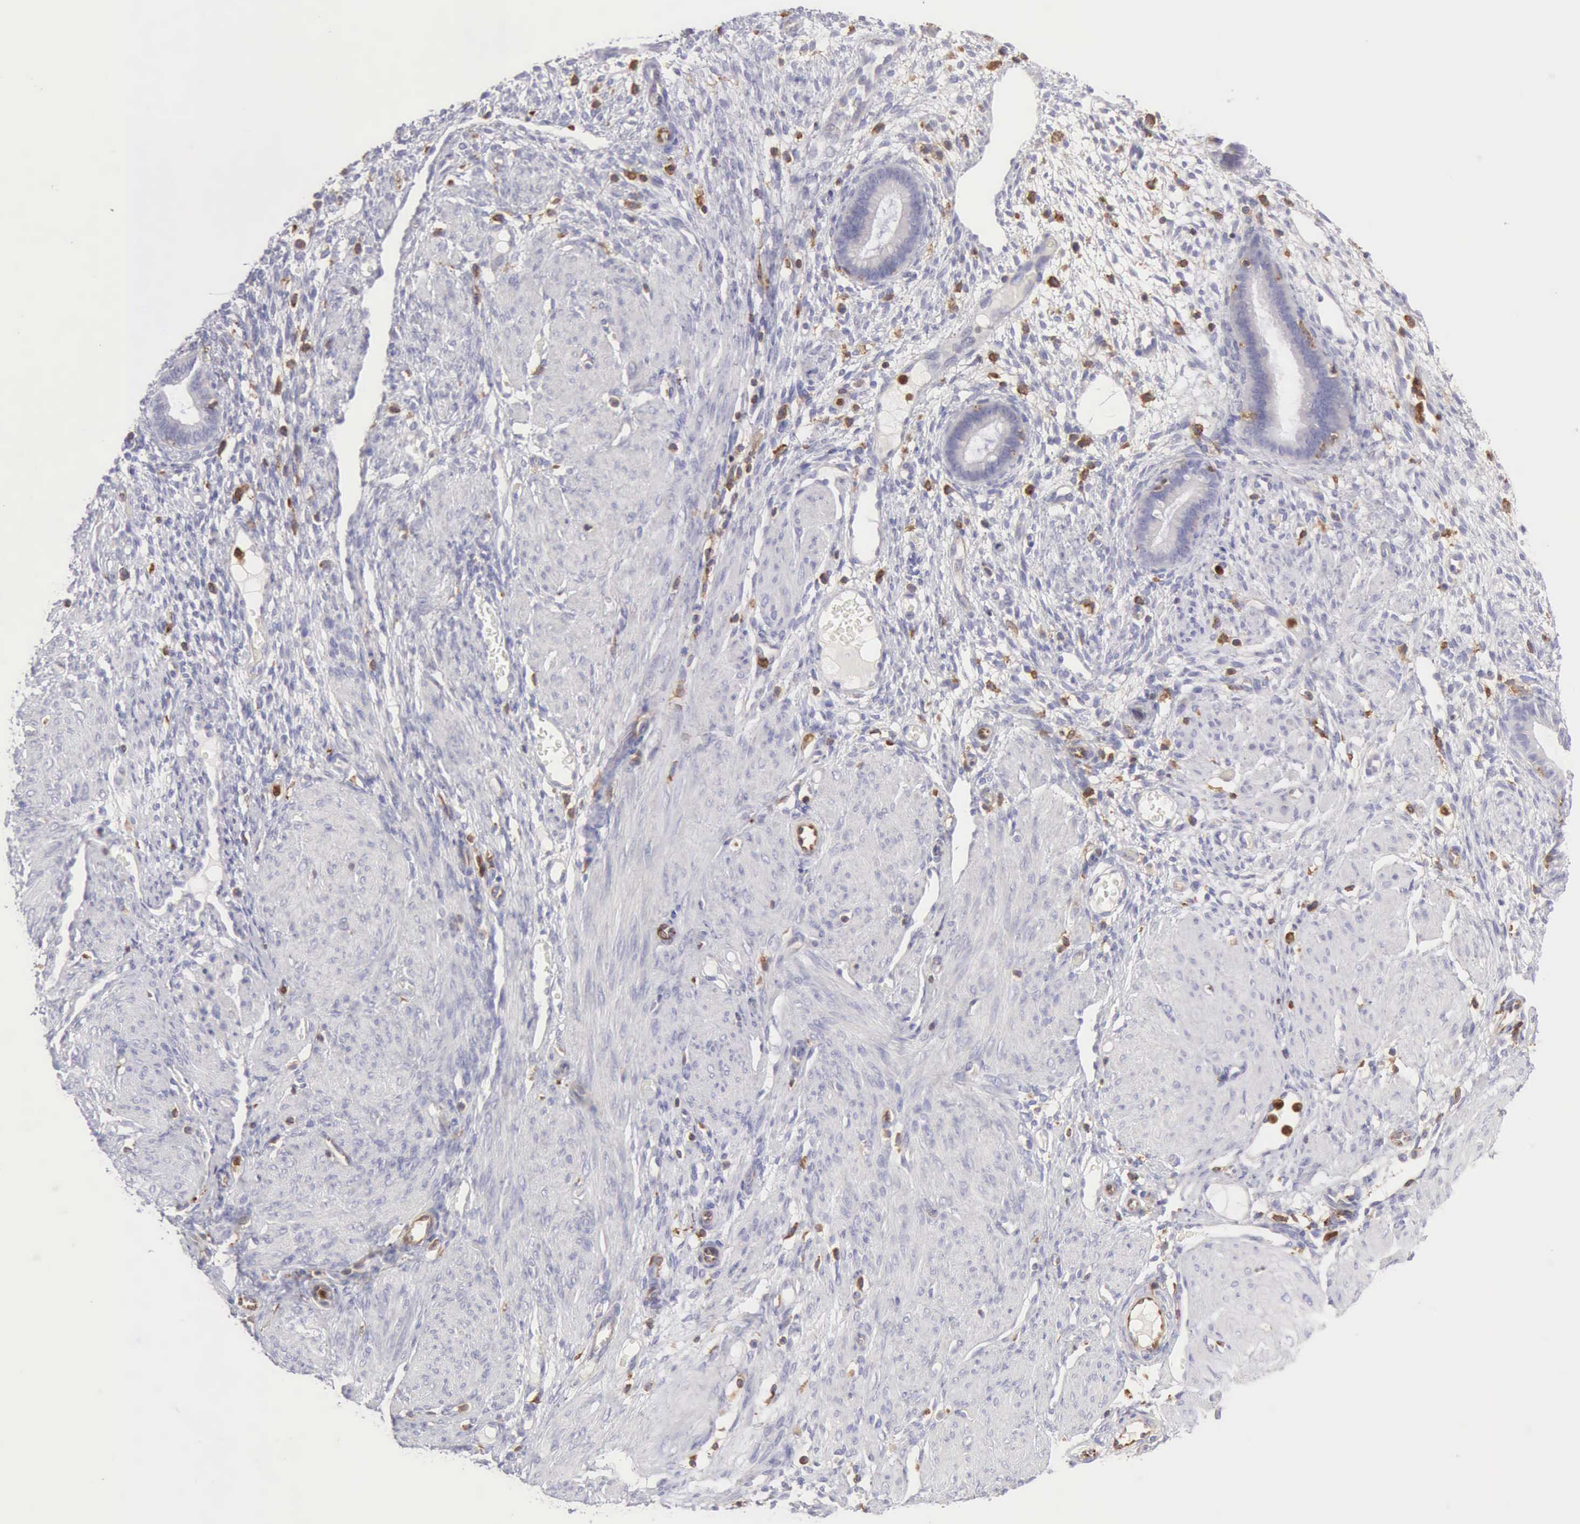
{"staining": {"intensity": "weak", "quantity": "<25%", "location": "cytoplasmic/membranous"}, "tissue": "endometrium", "cell_type": "Cells in endometrial stroma", "image_type": "normal", "snomed": [{"axis": "morphology", "description": "Normal tissue, NOS"}, {"axis": "topography", "description": "Endometrium"}], "caption": "This is a photomicrograph of immunohistochemistry staining of benign endometrium, which shows no positivity in cells in endometrial stroma. Nuclei are stained in blue.", "gene": "ARHGAP4", "patient": {"sex": "female", "age": 72}}